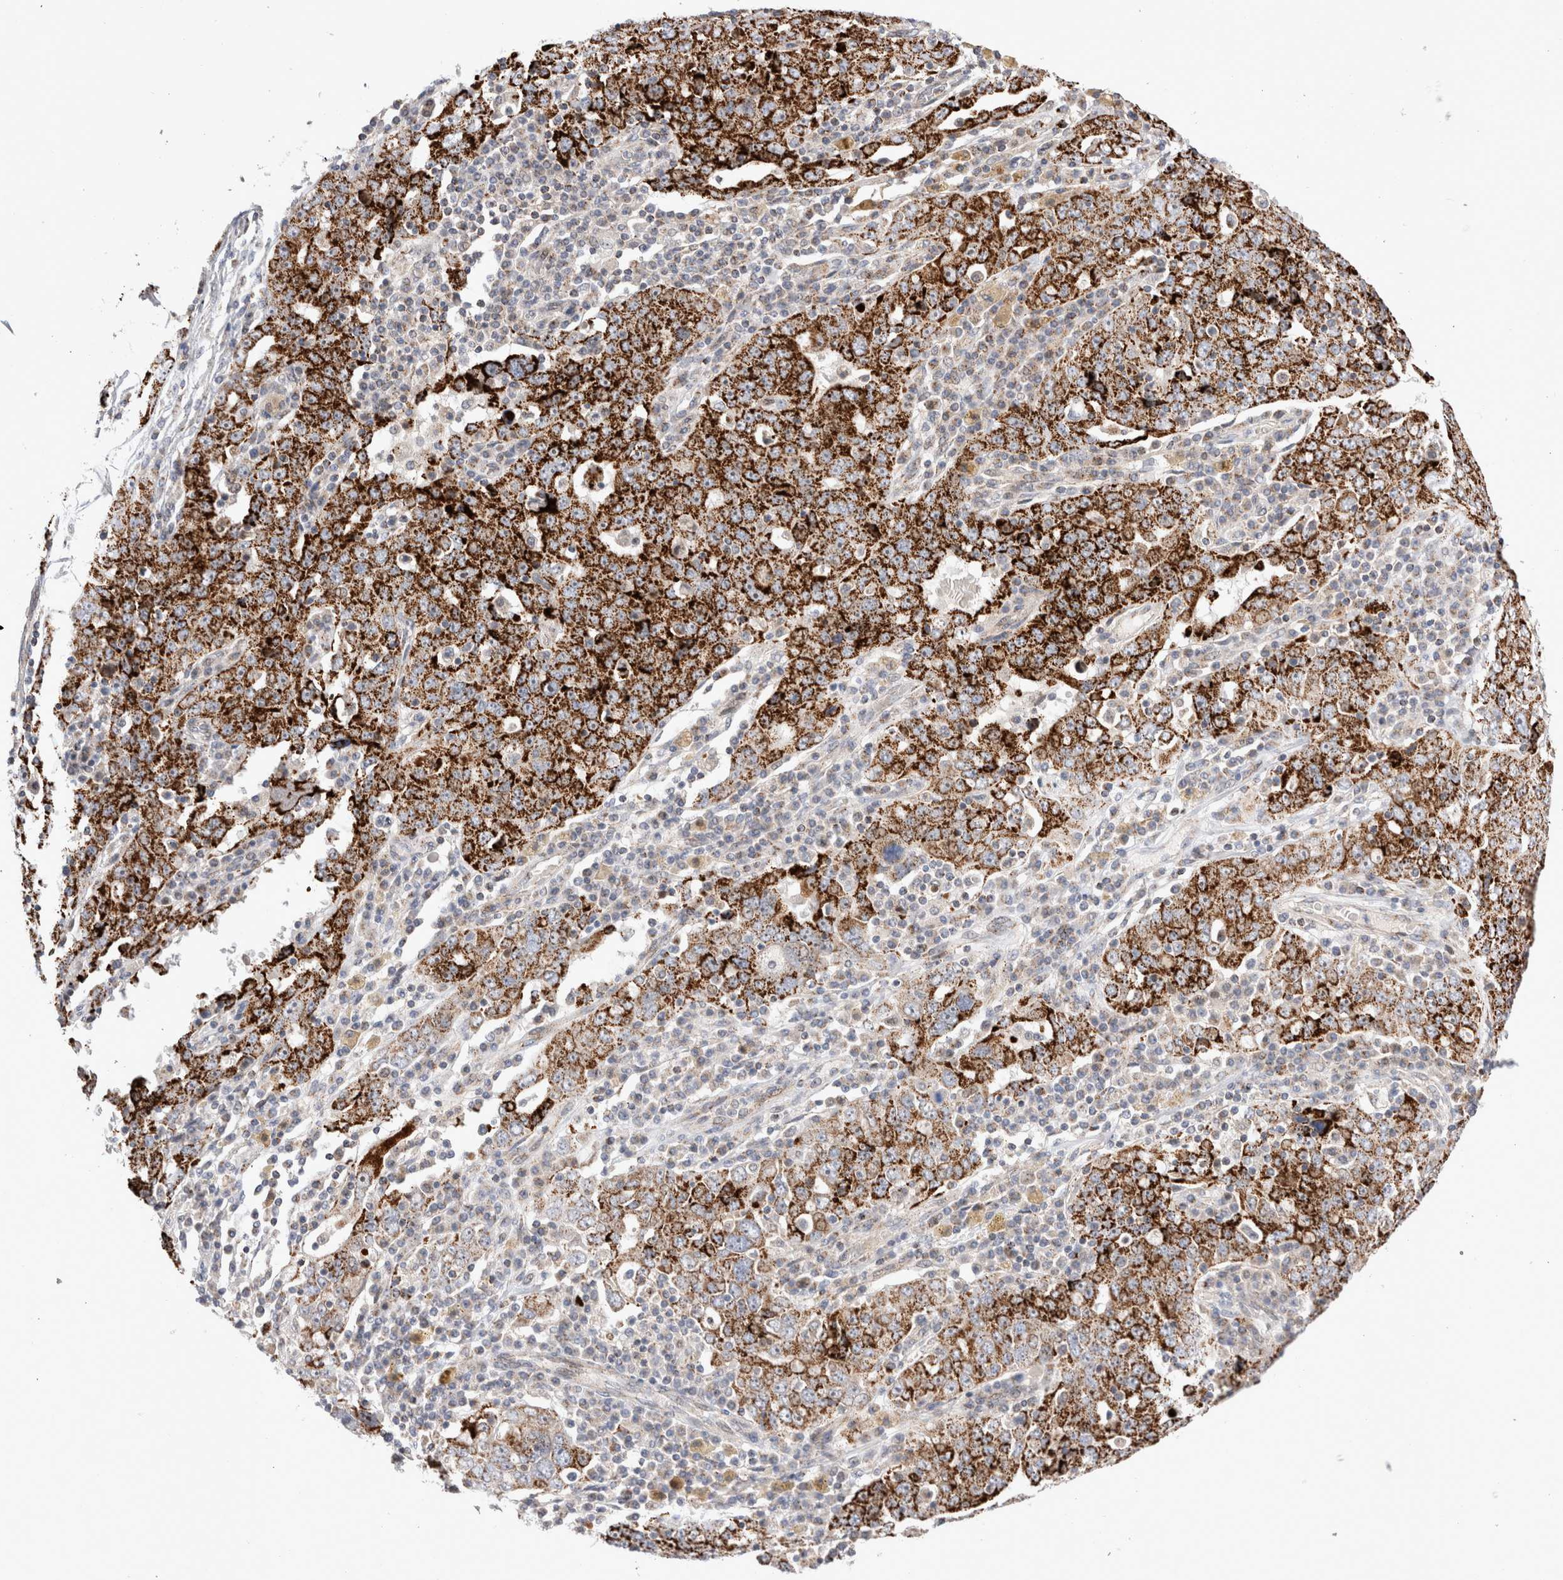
{"staining": {"intensity": "strong", "quantity": ">75%", "location": "cytoplasmic/membranous"}, "tissue": "ovarian cancer", "cell_type": "Tumor cells", "image_type": "cancer", "snomed": [{"axis": "morphology", "description": "Carcinoma, endometroid"}, {"axis": "topography", "description": "Ovary"}], "caption": "Brown immunohistochemical staining in human endometroid carcinoma (ovarian) demonstrates strong cytoplasmic/membranous positivity in approximately >75% of tumor cells.", "gene": "CHADL", "patient": {"sex": "female", "age": 62}}